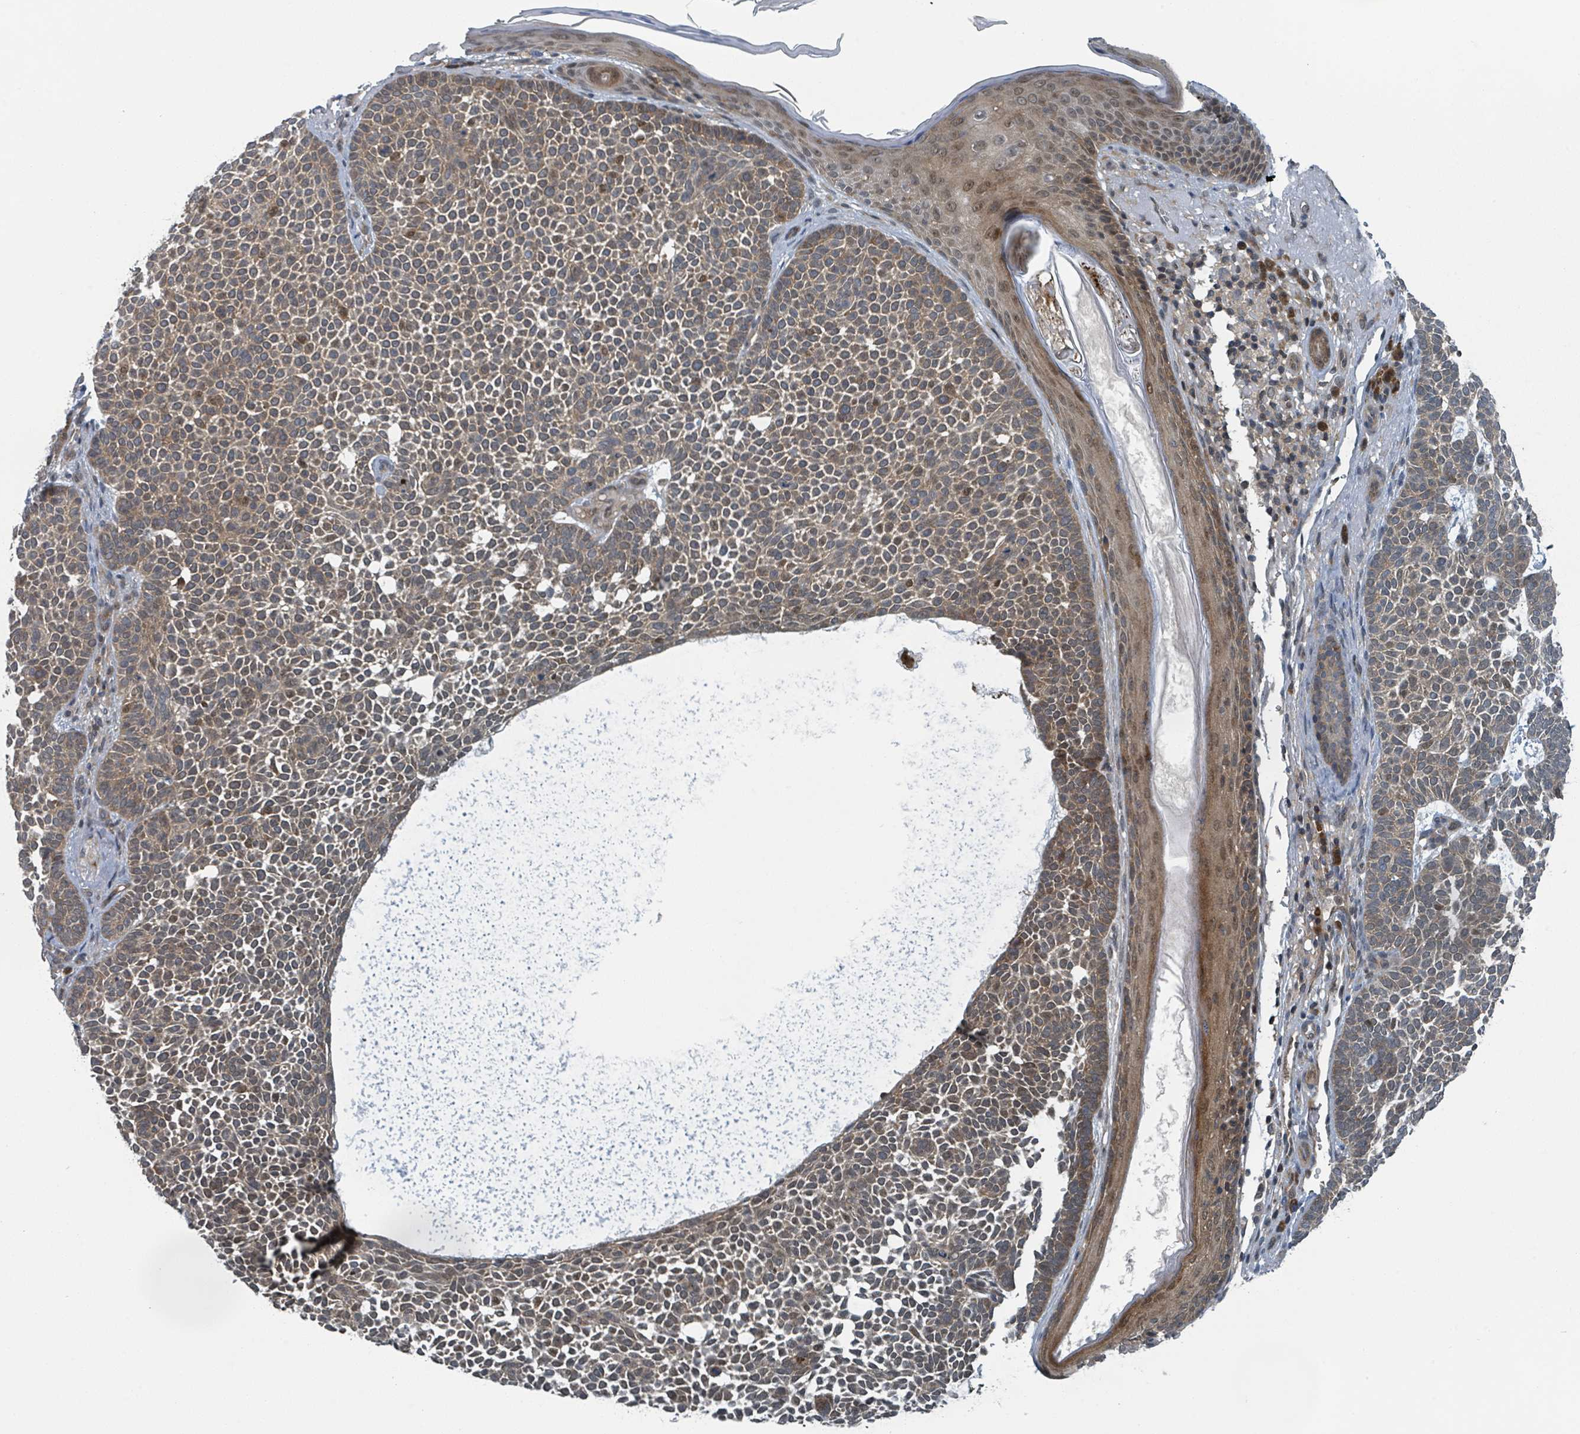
{"staining": {"intensity": "weak", "quantity": ">75%", "location": "cytoplasmic/membranous,nuclear"}, "tissue": "skin cancer", "cell_type": "Tumor cells", "image_type": "cancer", "snomed": [{"axis": "morphology", "description": "Basal cell carcinoma"}, {"axis": "topography", "description": "Skin"}], "caption": "Immunohistochemistry histopathology image of neoplastic tissue: human skin cancer stained using immunohistochemistry displays low levels of weak protein expression localized specifically in the cytoplasmic/membranous and nuclear of tumor cells, appearing as a cytoplasmic/membranous and nuclear brown color.", "gene": "GOLGA7", "patient": {"sex": "female", "age": 77}}